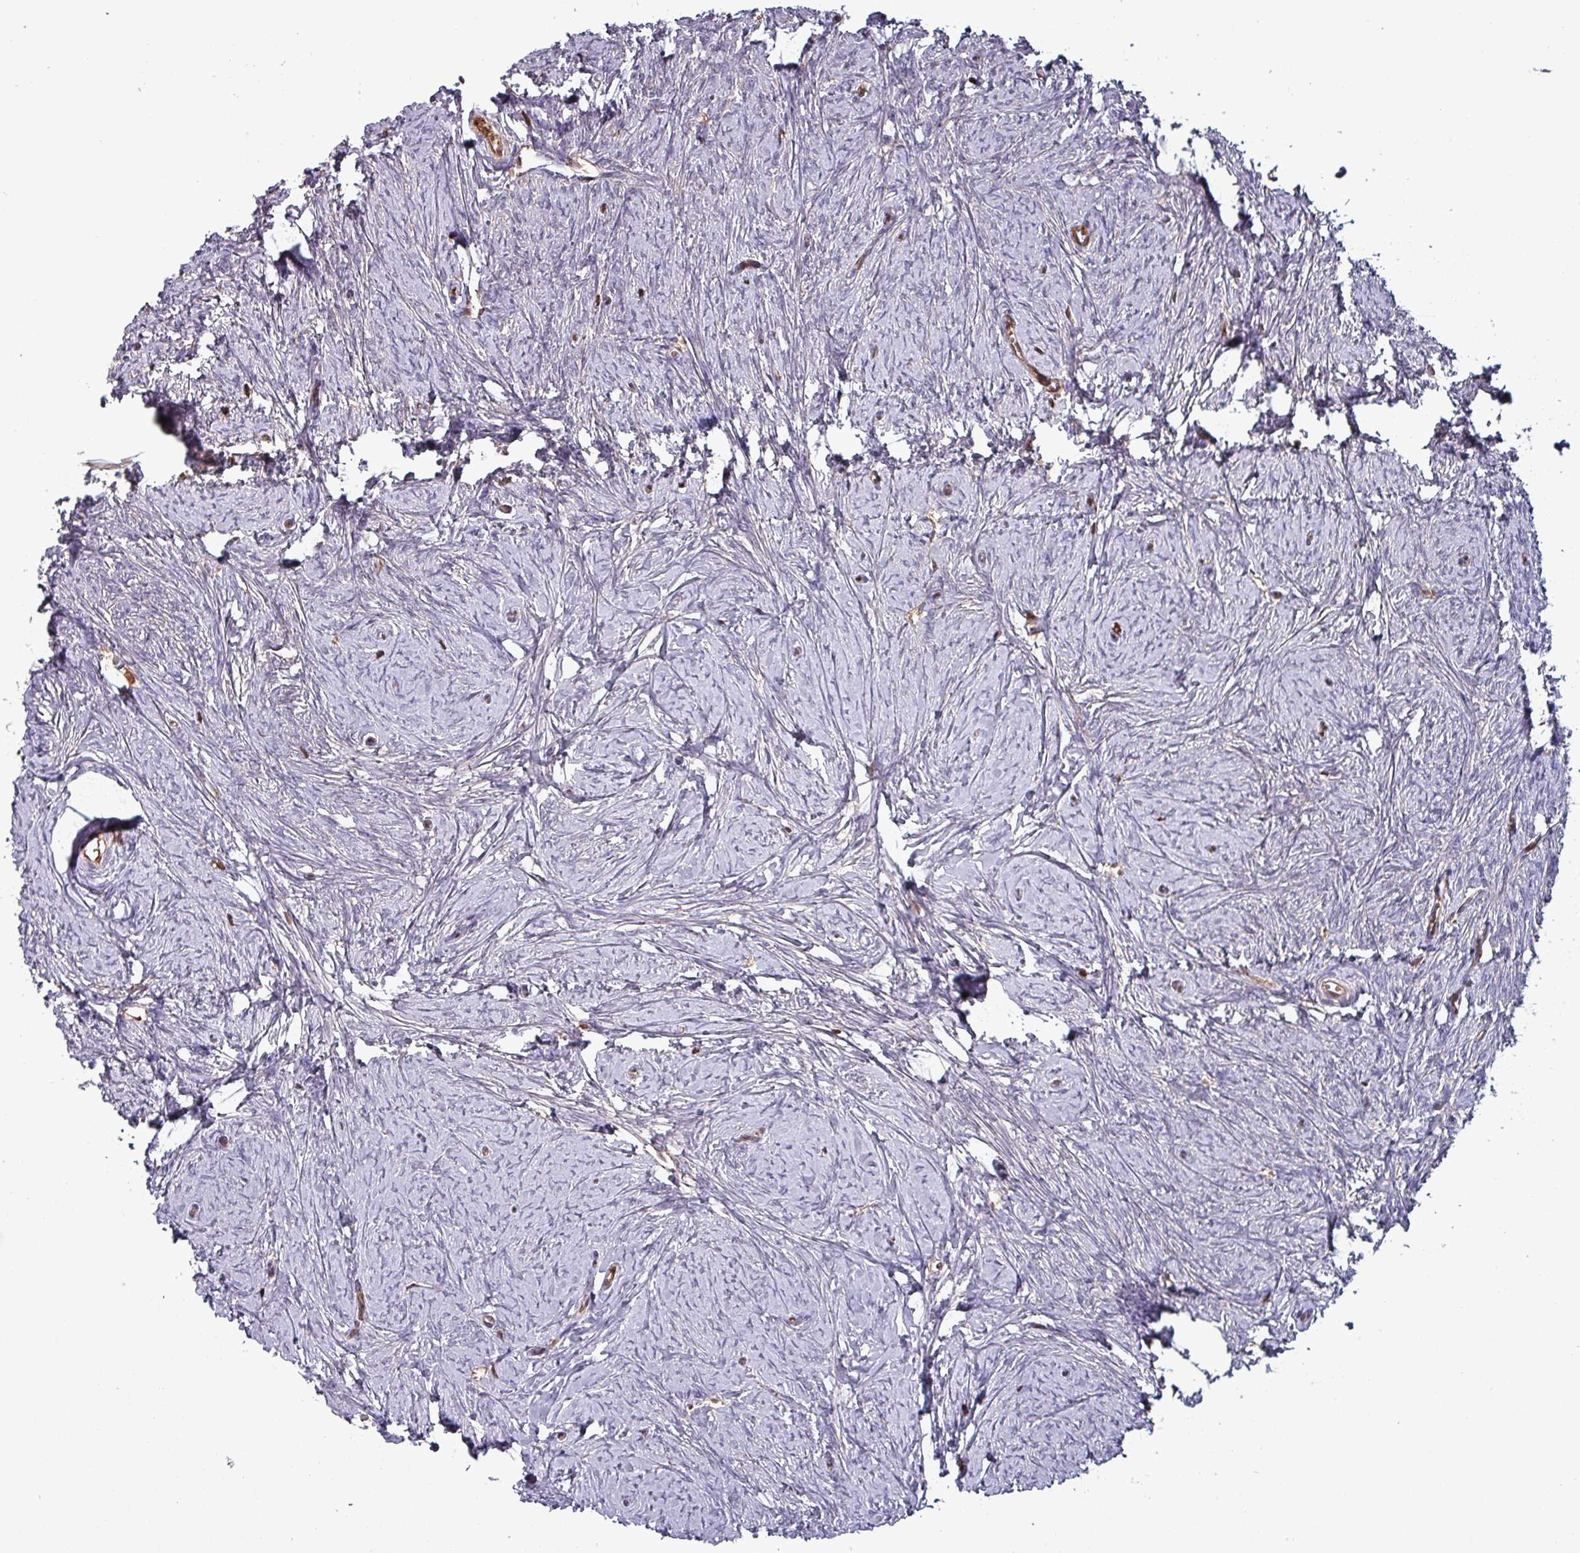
{"staining": {"intensity": "negative", "quantity": "none", "location": "none"}, "tissue": "ovary", "cell_type": "Follicle cells", "image_type": "normal", "snomed": [{"axis": "morphology", "description": "Normal tissue, NOS"}, {"axis": "topography", "description": "Ovary"}], "caption": "A high-resolution histopathology image shows IHC staining of unremarkable ovary, which exhibits no significant staining in follicle cells.", "gene": "PSMB8", "patient": {"sex": "female", "age": 44}}